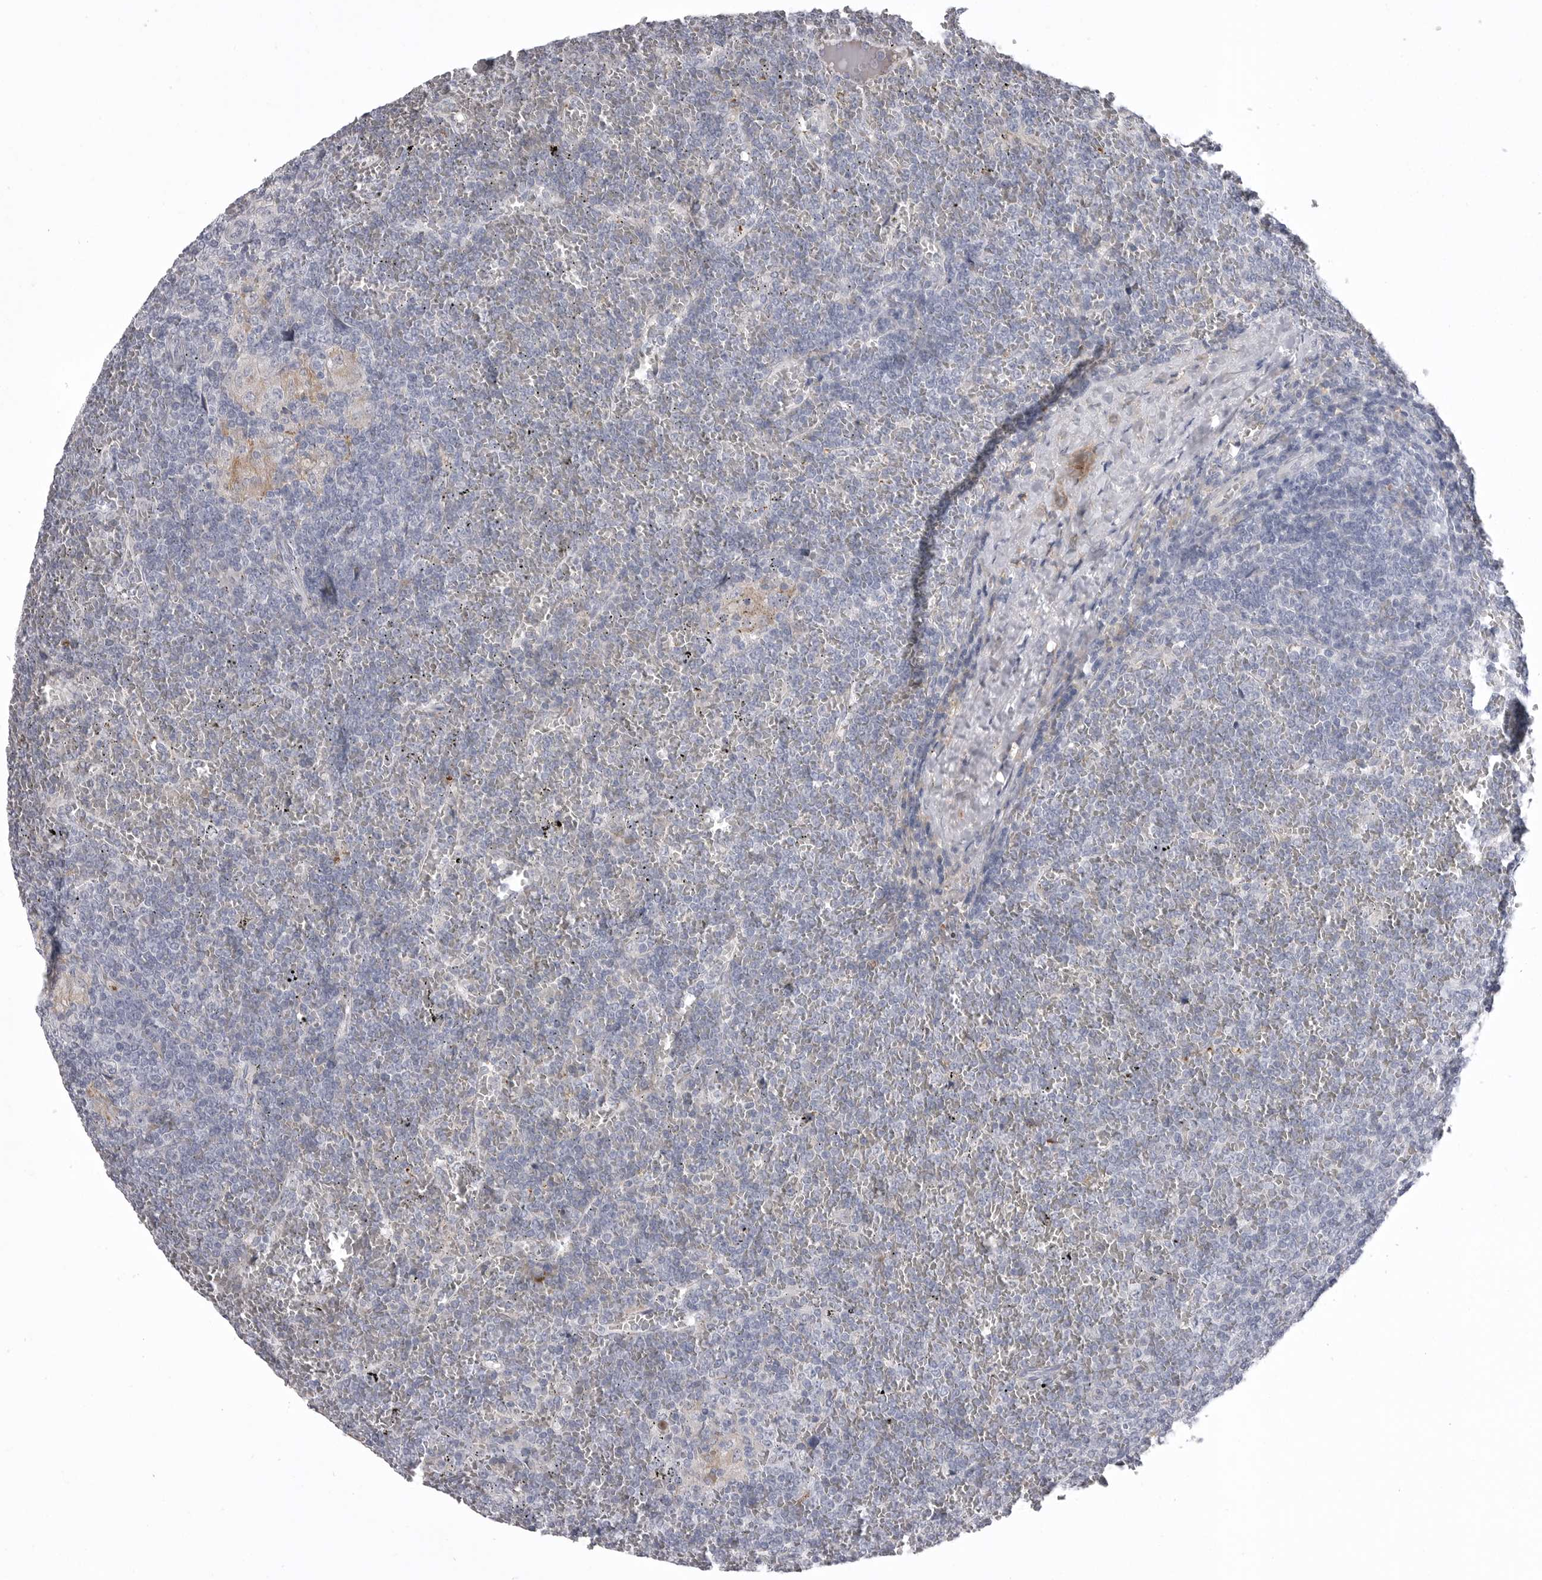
{"staining": {"intensity": "negative", "quantity": "none", "location": "none"}, "tissue": "lymphoma", "cell_type": "Tumor cells", "image_type": "cancer", "snomed": [{"axis": "morphology", "description": "Malignant lymphoma, non-Hodgkin's type, Low grade"}, {"axis": "topography", "description": "Spleen"}], "caption": "Histopathology image shows no protein expression in tumor cells of lymphoma tissue.", "gene": "SERPING1", "patient": {"sex": "female", "age": 19}}